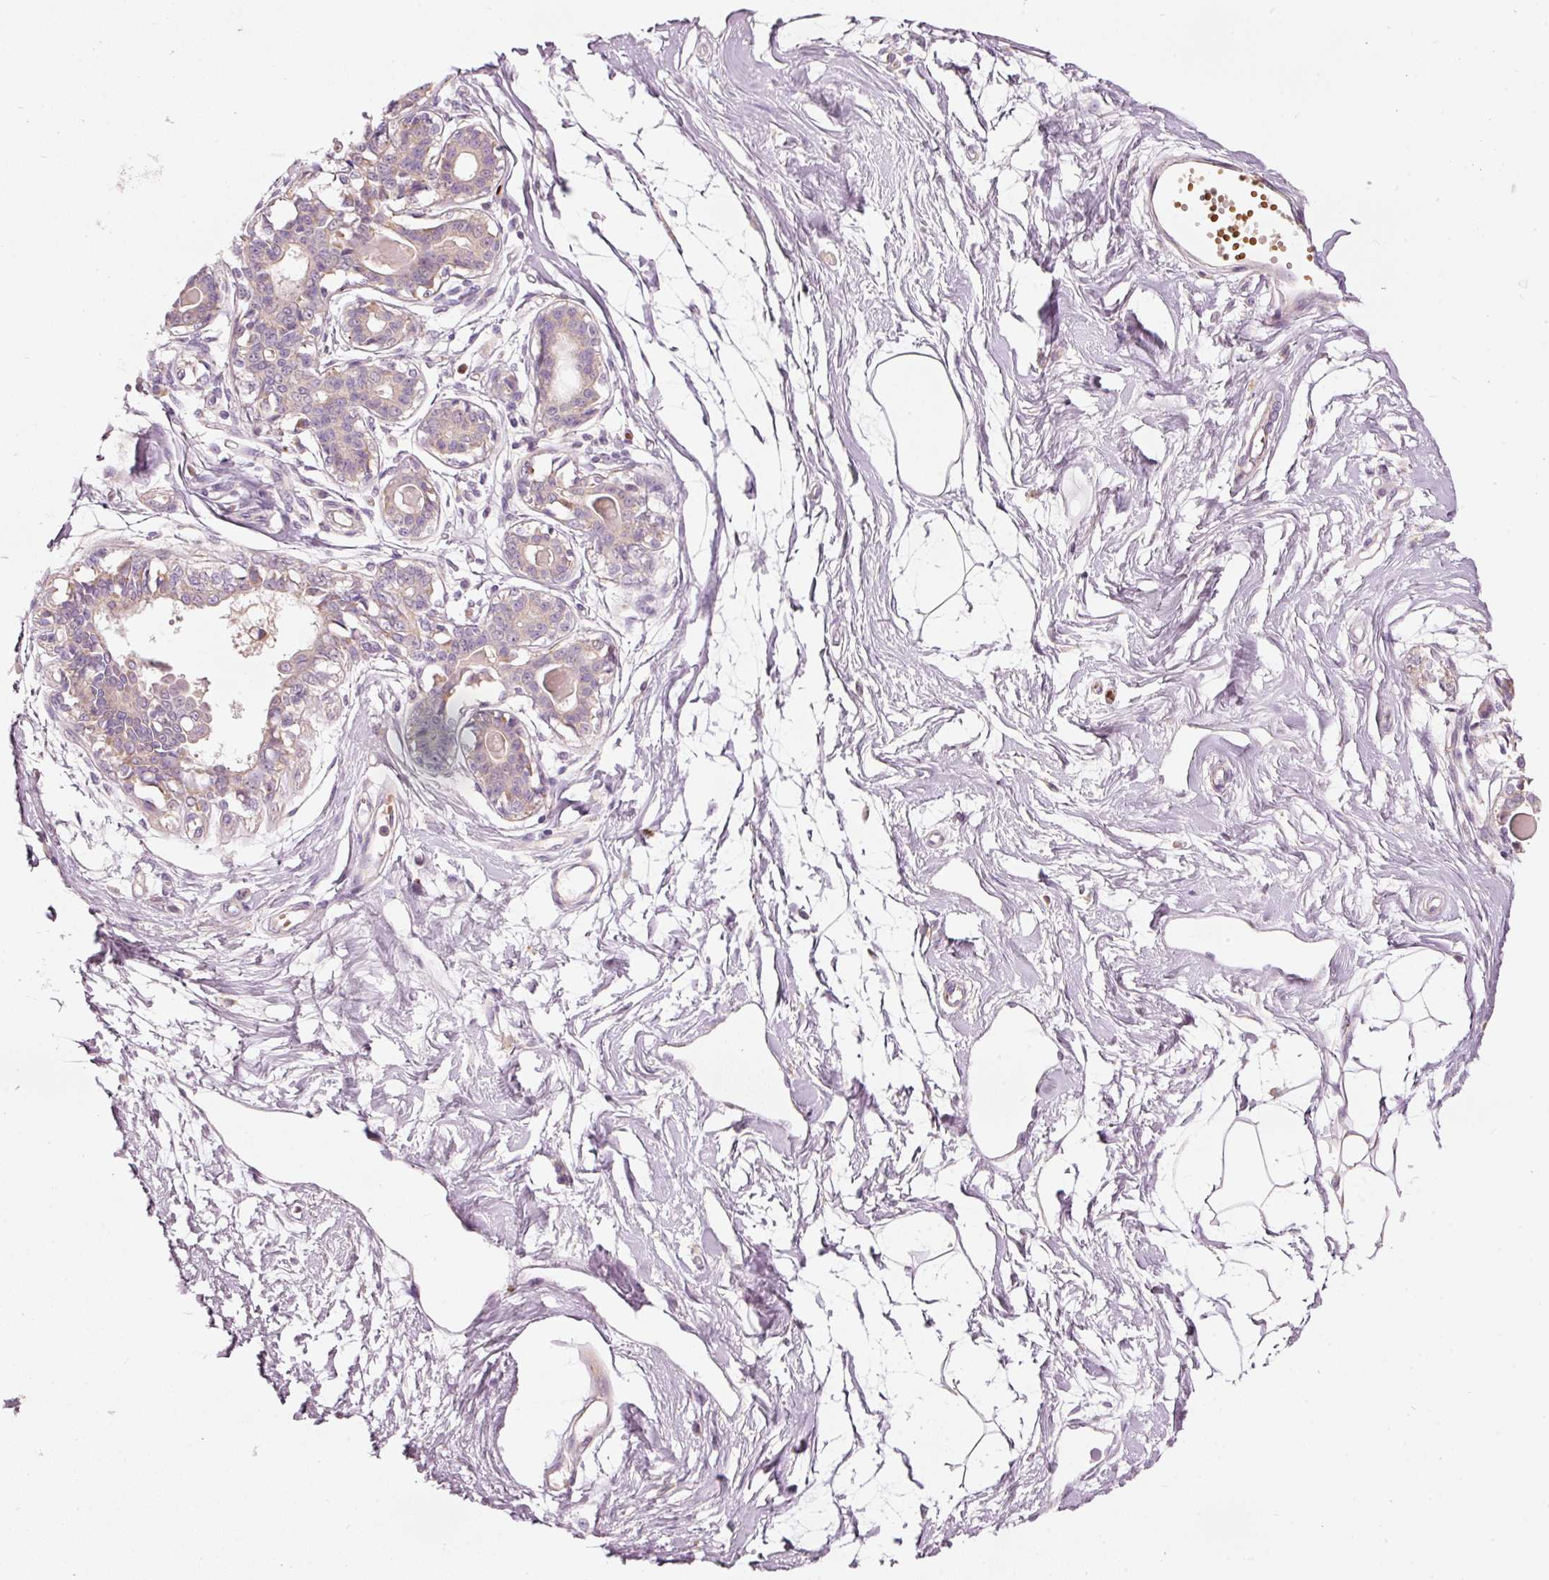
{"staining": {"intensity": "negative", "quantity": "none", "location": "none"}, "tissue": "breast", "cell_type": "Adipocytes", "image_type": "normal", "snomed": [{"axis": "morphology", "description": "Normal tissue, NOS"}, {"axis": "topography", "description": "Breast"}], "caption": "Protein analysis of normal breast reveals no significant positivity in adipocytes. (DAB (3,3'-diaminobenzidine) immunohistochemistry (IHC), high magnification).", "gene": "KLHL21", "patient": {"sex": "female", "age": 45}}